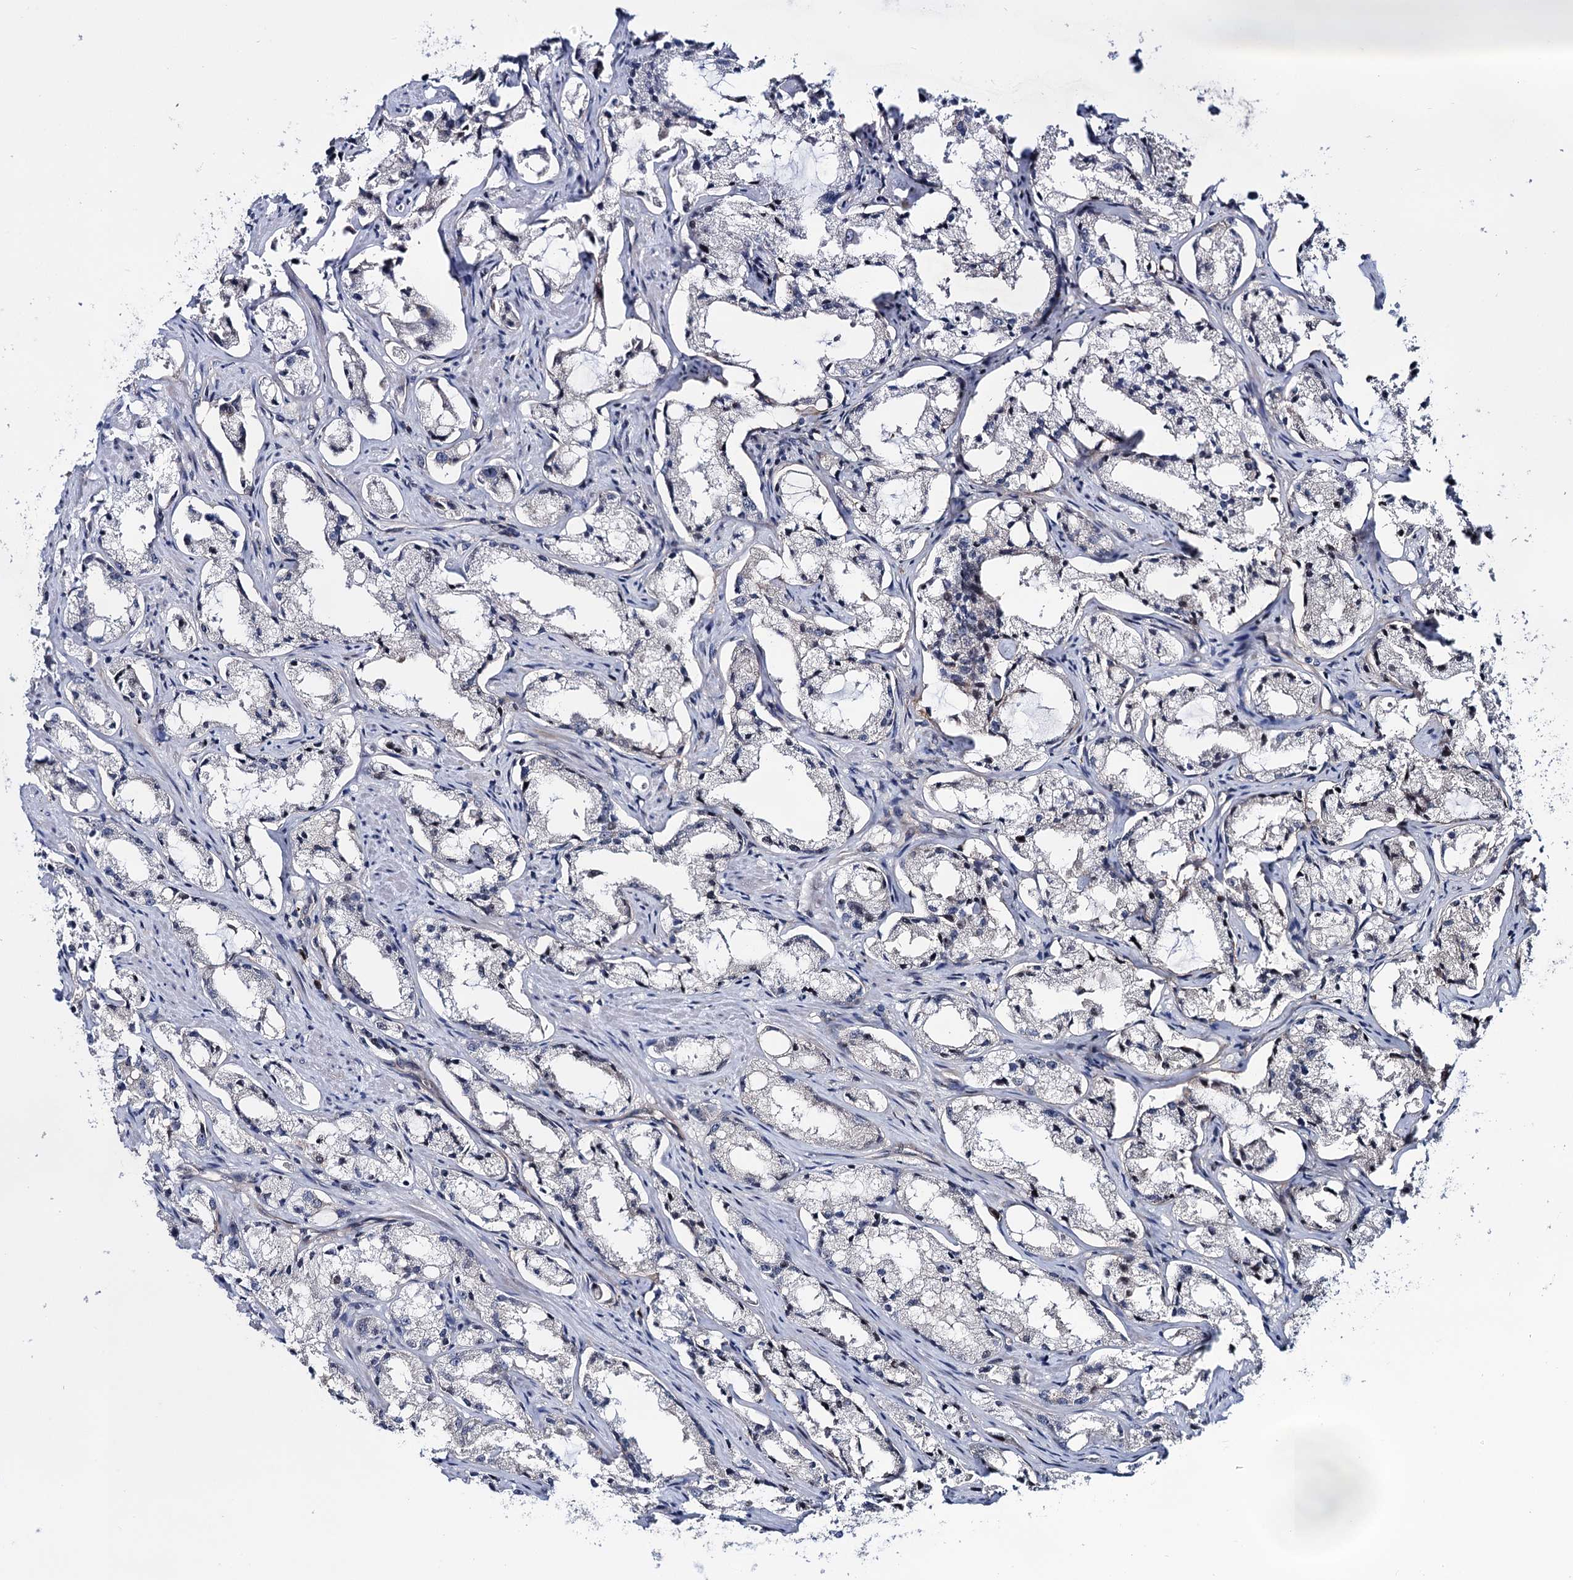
{"staining": {"intensity": "negative", "quantity": "none", "location": "none"}, "tissue": "prostate cancer", "cell_type": "Tumor cells", "image_type": "cancer", "snomed": [{"axis": "morphology", "description": "Adenocarcinoma, High grade"}, {"axis": "topography", "description": "Prostate"}], "caption": "The image demonstrates no significant positivity in tumor cells of prostate high-grade adenocarcinoma.", "gene": "SUPT20H", "patient": {"sex": "male", "age": 66}}